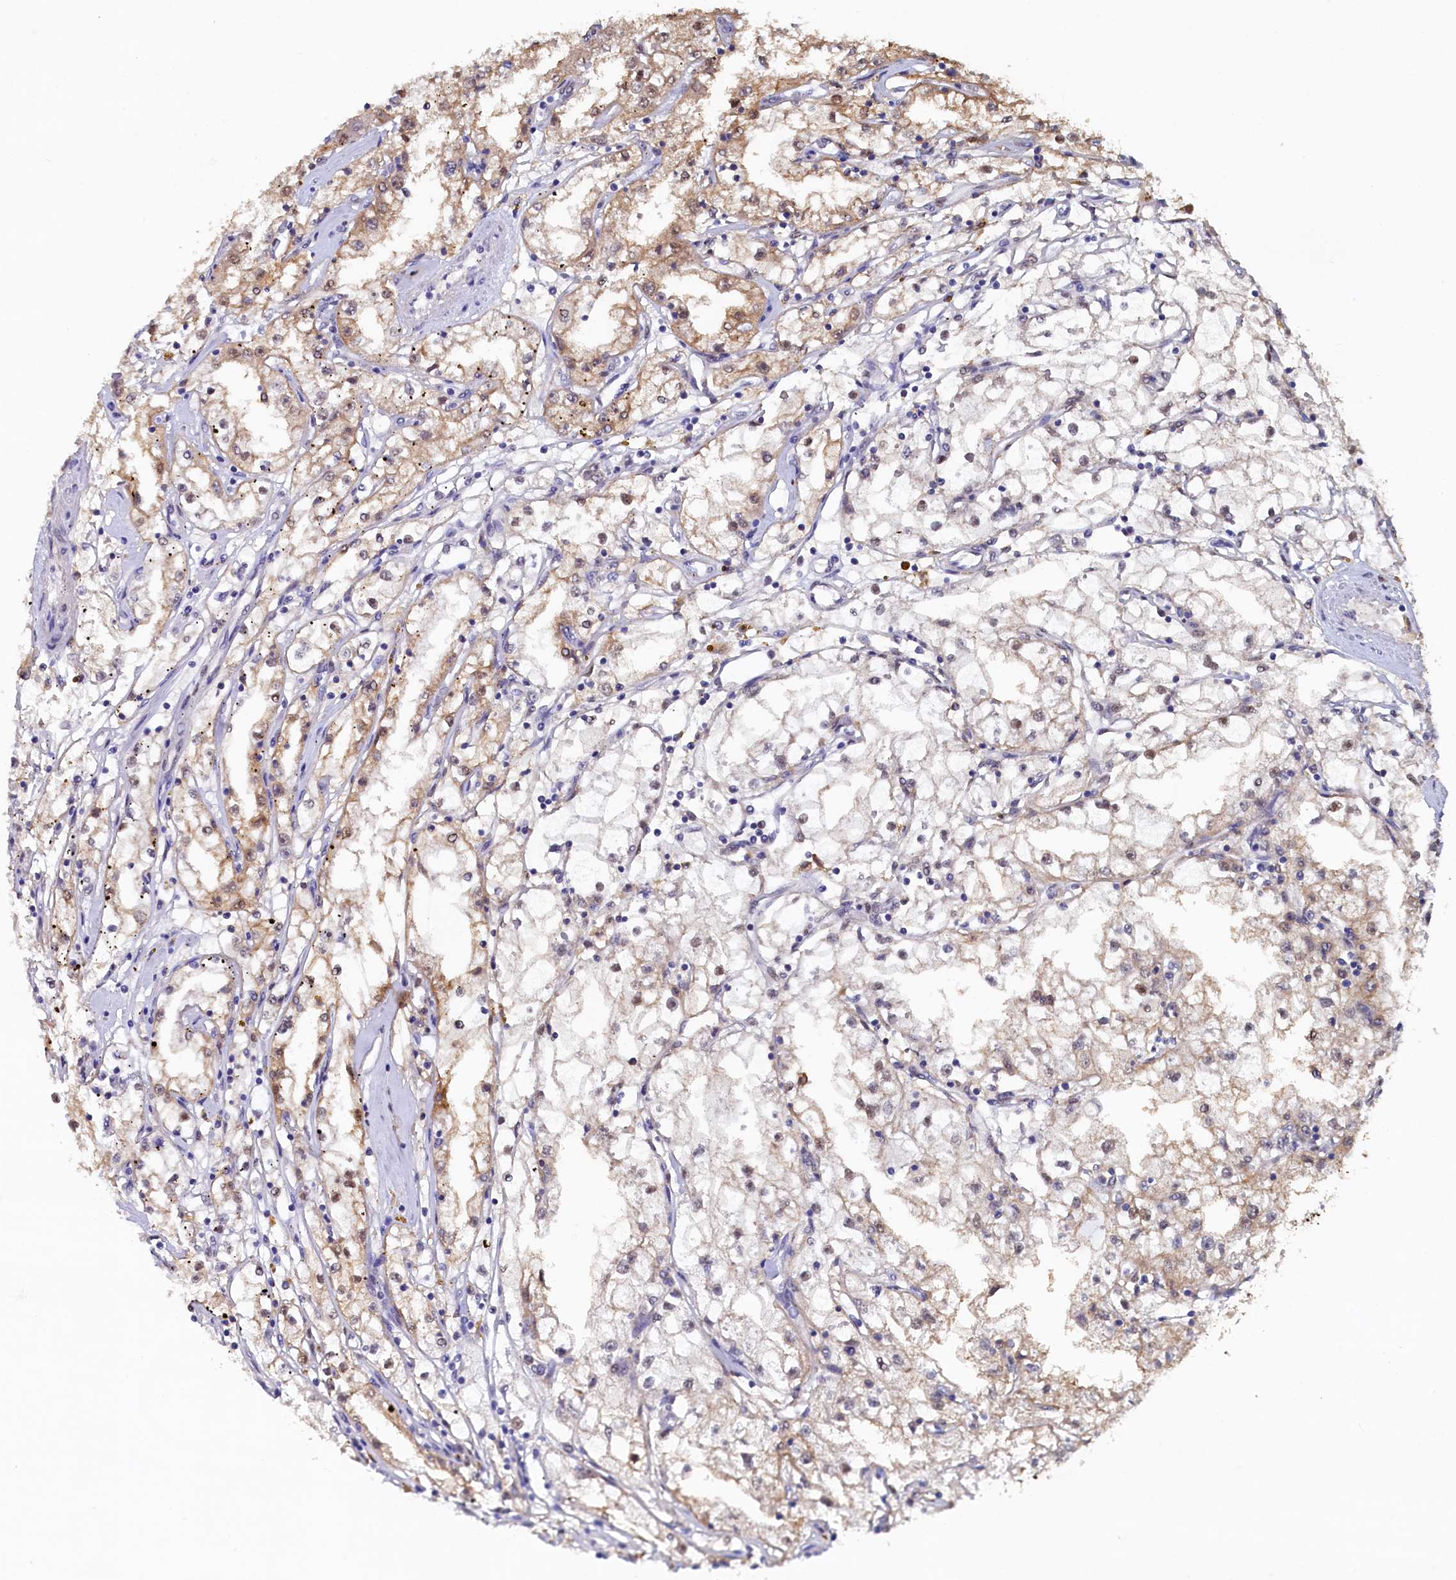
{"staining": {"intensity": "weak", "quantity": "25%-75%", "location": "cytoplasmic/membranous"}, "tissue": "renal cancer", "cell_type": "Tumor cells", "image_type": "cancer", "snomed": [{"axis": "morphology", "description": "Adenocarcinoma, NOS"}, {"axis": "topography", "description": "Kidney"}], "caption": "IHC image of neoplastic tissue: adenocarcinoma (renal) stained using IHC demonstrates low levels of weak protein expression localized specifically in the cytoplasmic/membranous of tumor cells, appearing as a cytoplasmic/membranous brown color.", "gene": "AHCY", "patient": {"sex": "male", "age": 56}}